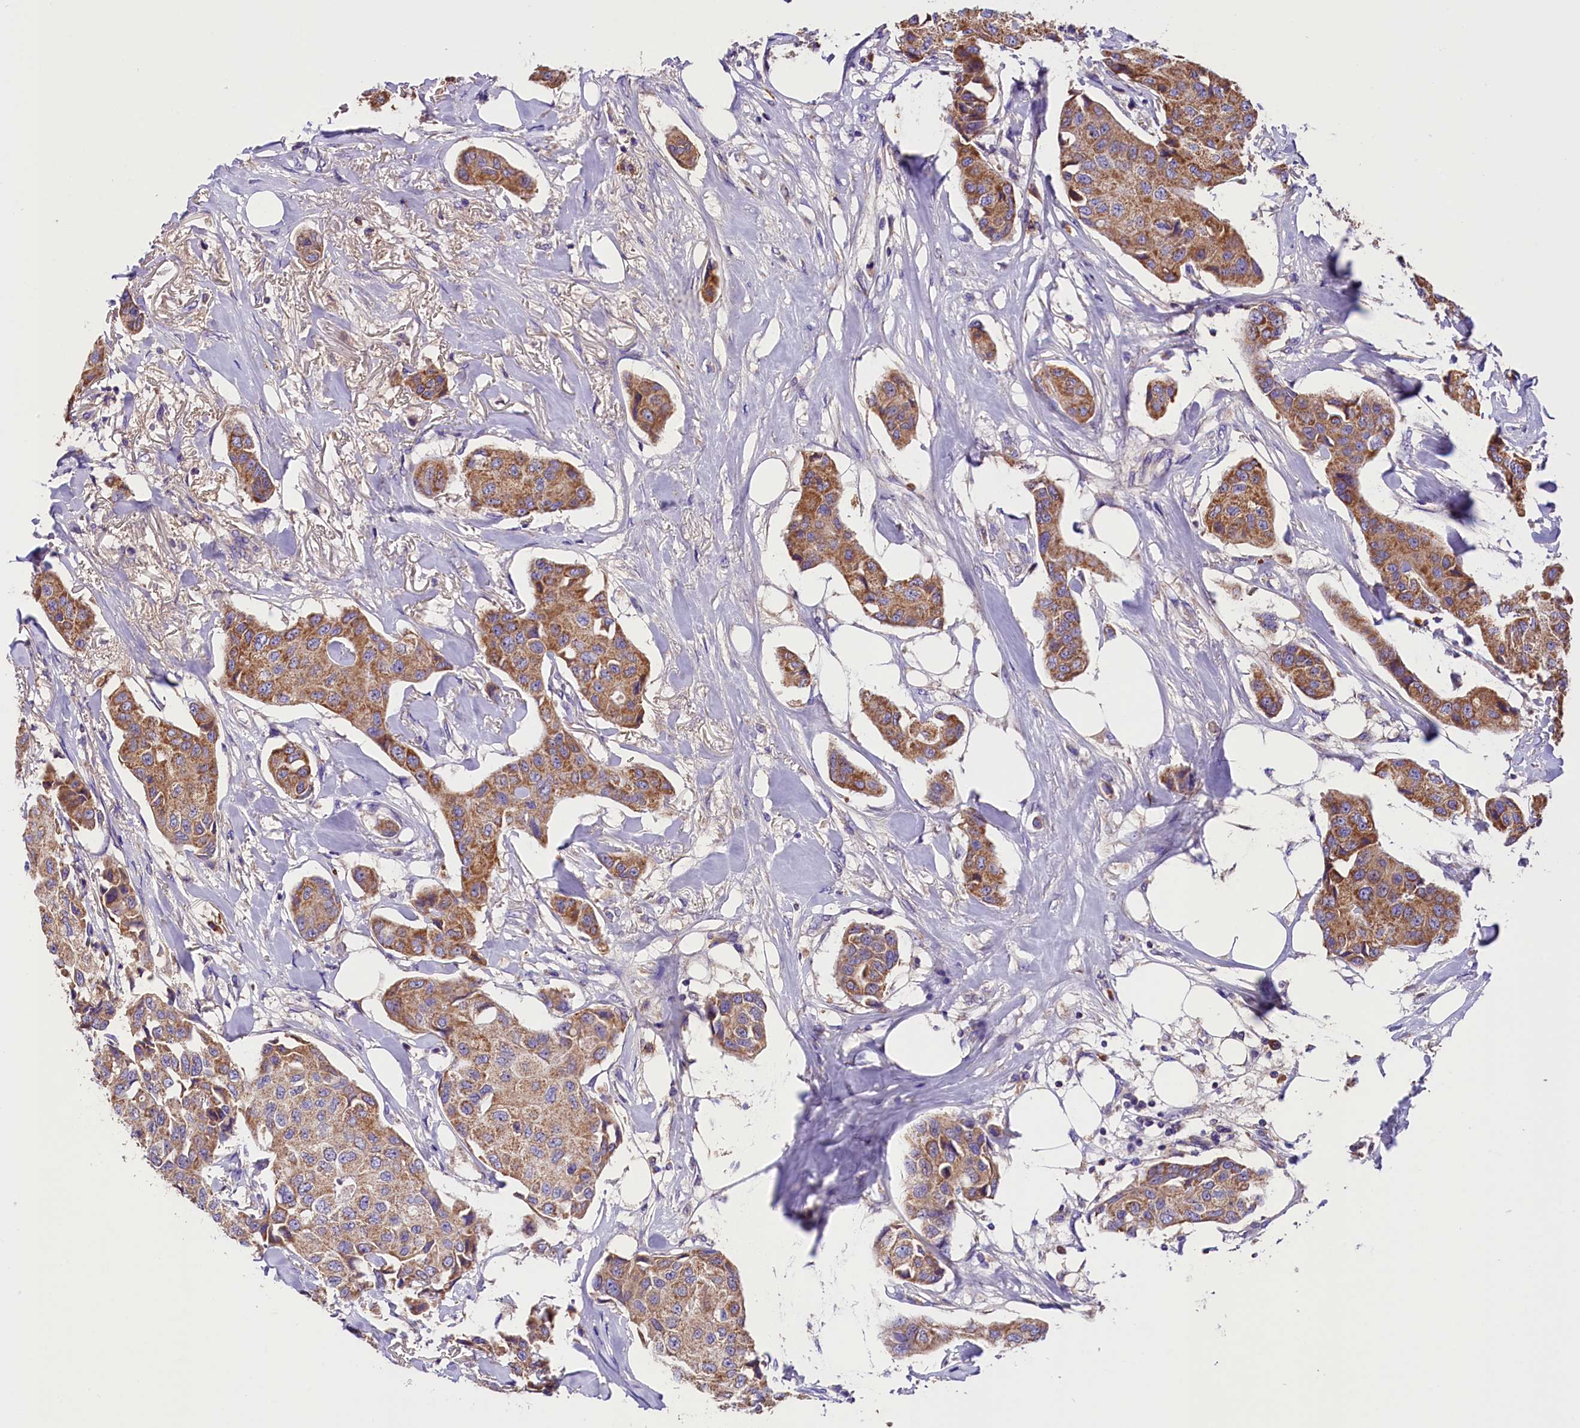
{"staining": {"intensity": "moderate", "quantity": ">75%", "location": "cytoplasmic/membranous"}, "tissue": "breast cancer", "cell_type": "Tumor cells", "image_type": "cancer", "snomed": [{"axis": "morphology", "description": "Duct carcinoma"}, {"axis": "topography", "description": "Breast"}], "caption": "Protein staining of breast cancer (invasive ductal carcinoma) tissue reveals moderate cytoplasmic/membranous expression in about >75% of tumor cells. The protein of interest is shown in brown color, while the nuclei are stained blue.", "gene": "SIX5", "patient": {"sex": "female", "age": 80}}